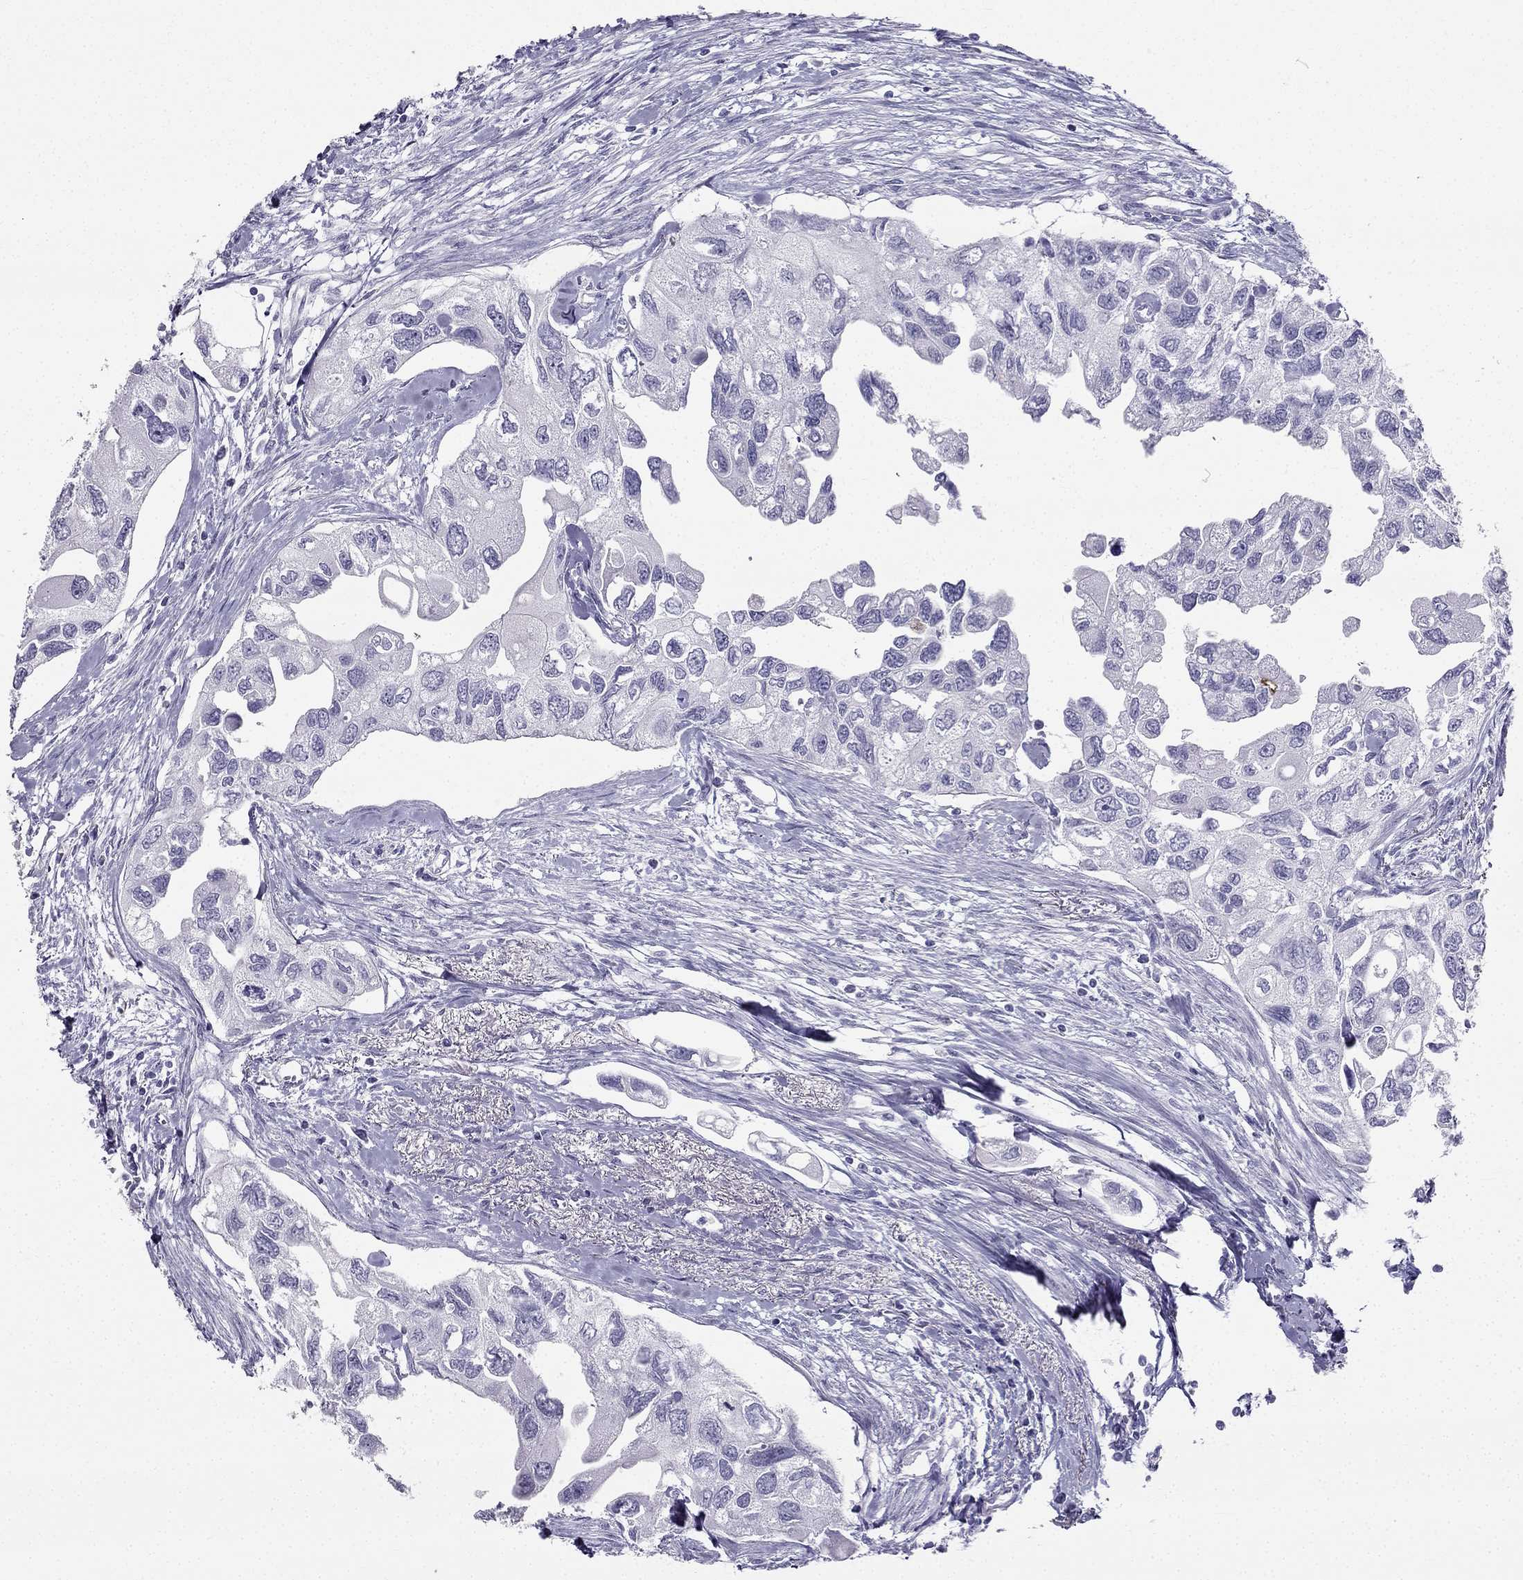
{"staining": {"intensity": "negative", "quantity": "none", "location": "none"}, "tissue": "urothelial cancer", "cell_type": "Tumor cells", "image_type": "cancer", "snomed": [{"axis": "morphology", "description": "Urothelial carcinoma, High grade"}, {"axis": "topography", "description": "Urinary bladder"}], "caption": "A high-resolution micrograph shows immunohistochemistry (IHC) staining of urothelial carcinoma (high-grade), which demonstrates no significant staining in tumor cells.", "gene": "TFF3", "patient": {"sex": "male", "age": 59}}